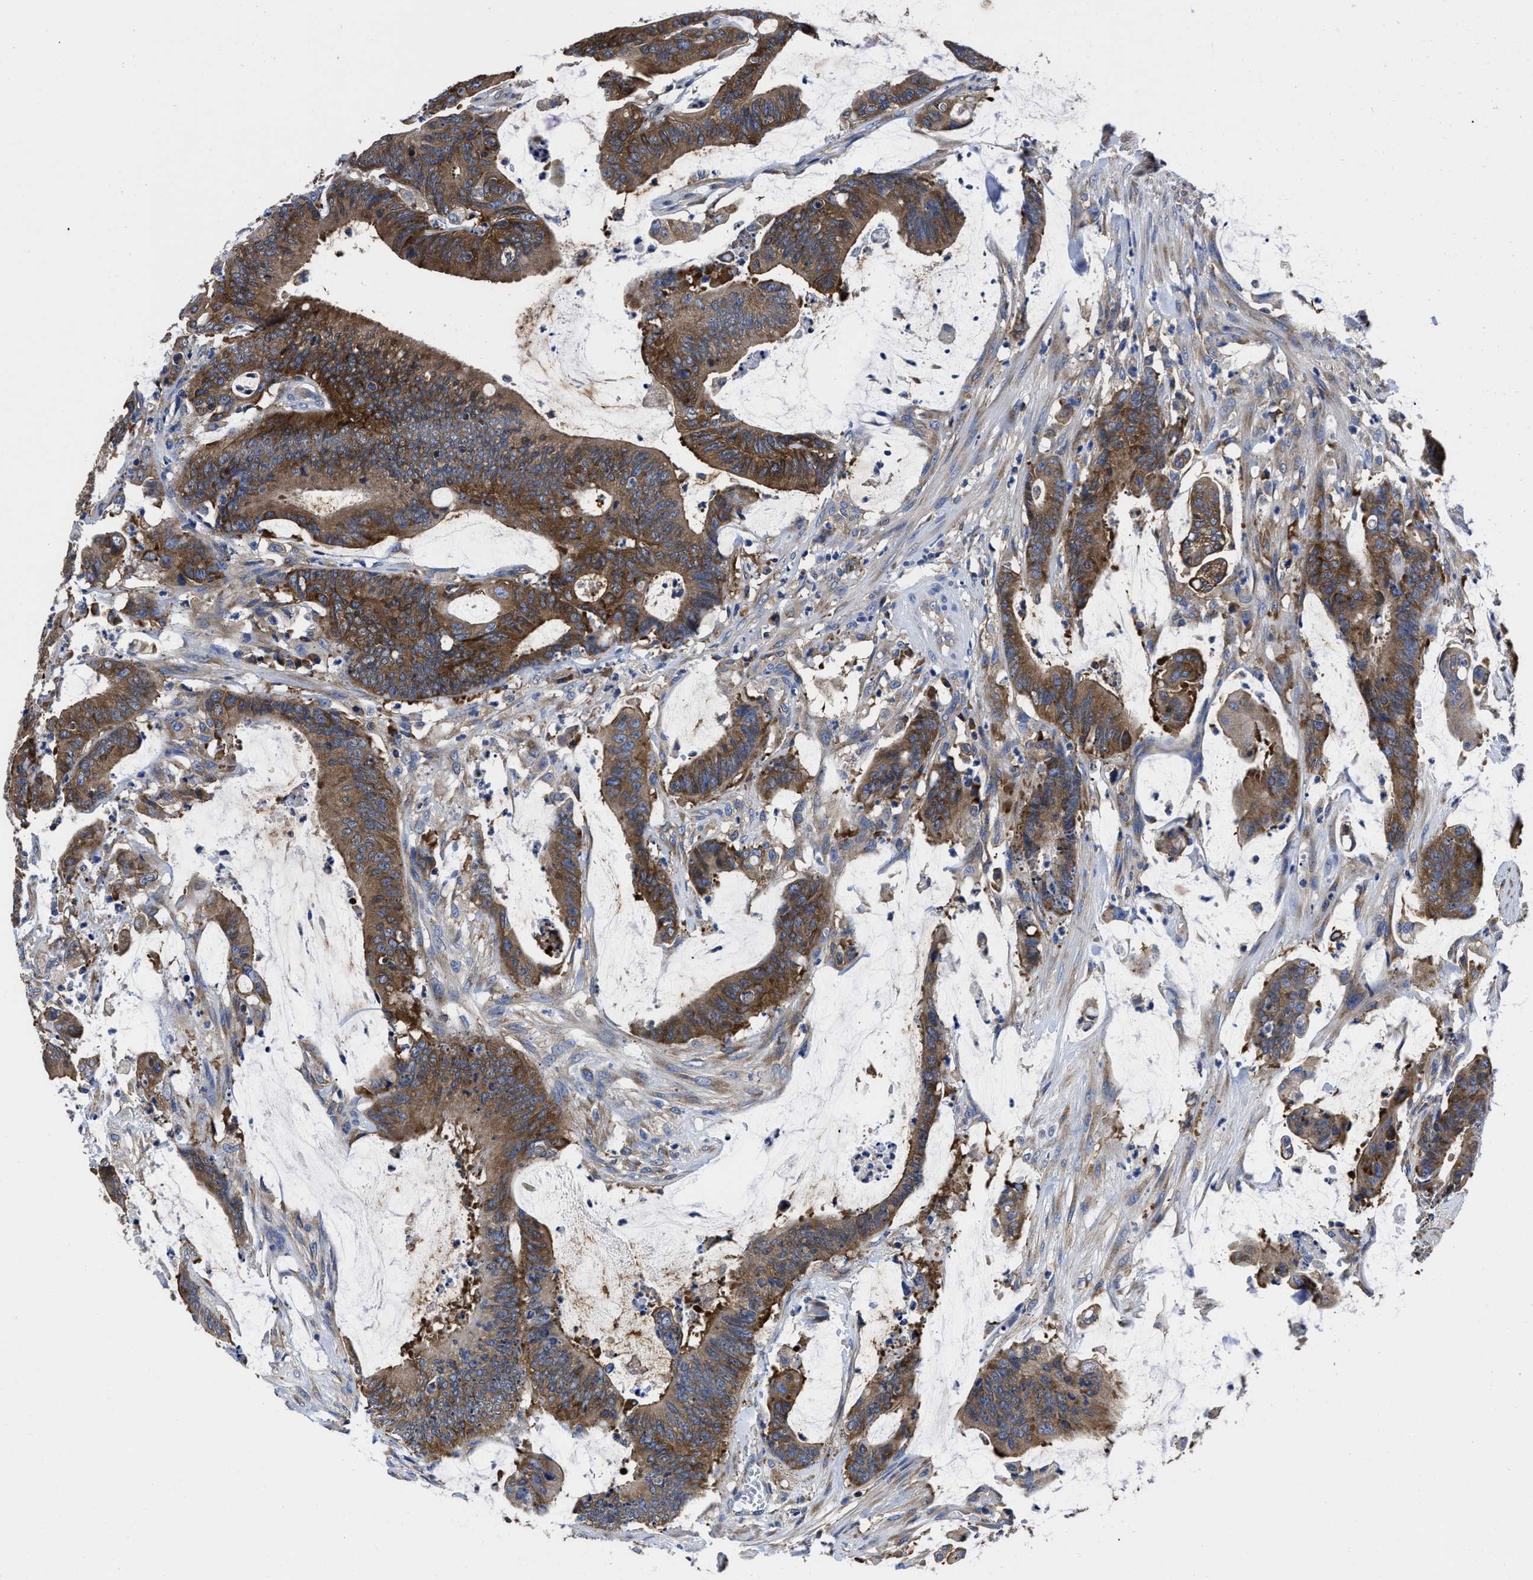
{"staining": {"intensity": "strong", "quantity": ">75%", "location": "cytoplasmic/membranous"}, "tissue": "colorectal cancer", "cell_type": "Tumor cells", "image_type": "cancer", "snomed": [{"axis": "morphology", "description": "Adenocarcinoma, NOS"}, {"axis": "topography", "description": "Rectum"}], "caption": "Protein analysis of colorectal cancer (adenocarcinoma) tissue exhibits strong cytoplasmic/membranous positivity in approximately >75% of tumor cells. Immunohistochemistry (ihc) stains the protein of interest in brown and the nuclei are stained blue.", "gene": "YARS1", "patient": {"sex": "female", "age": 66}}